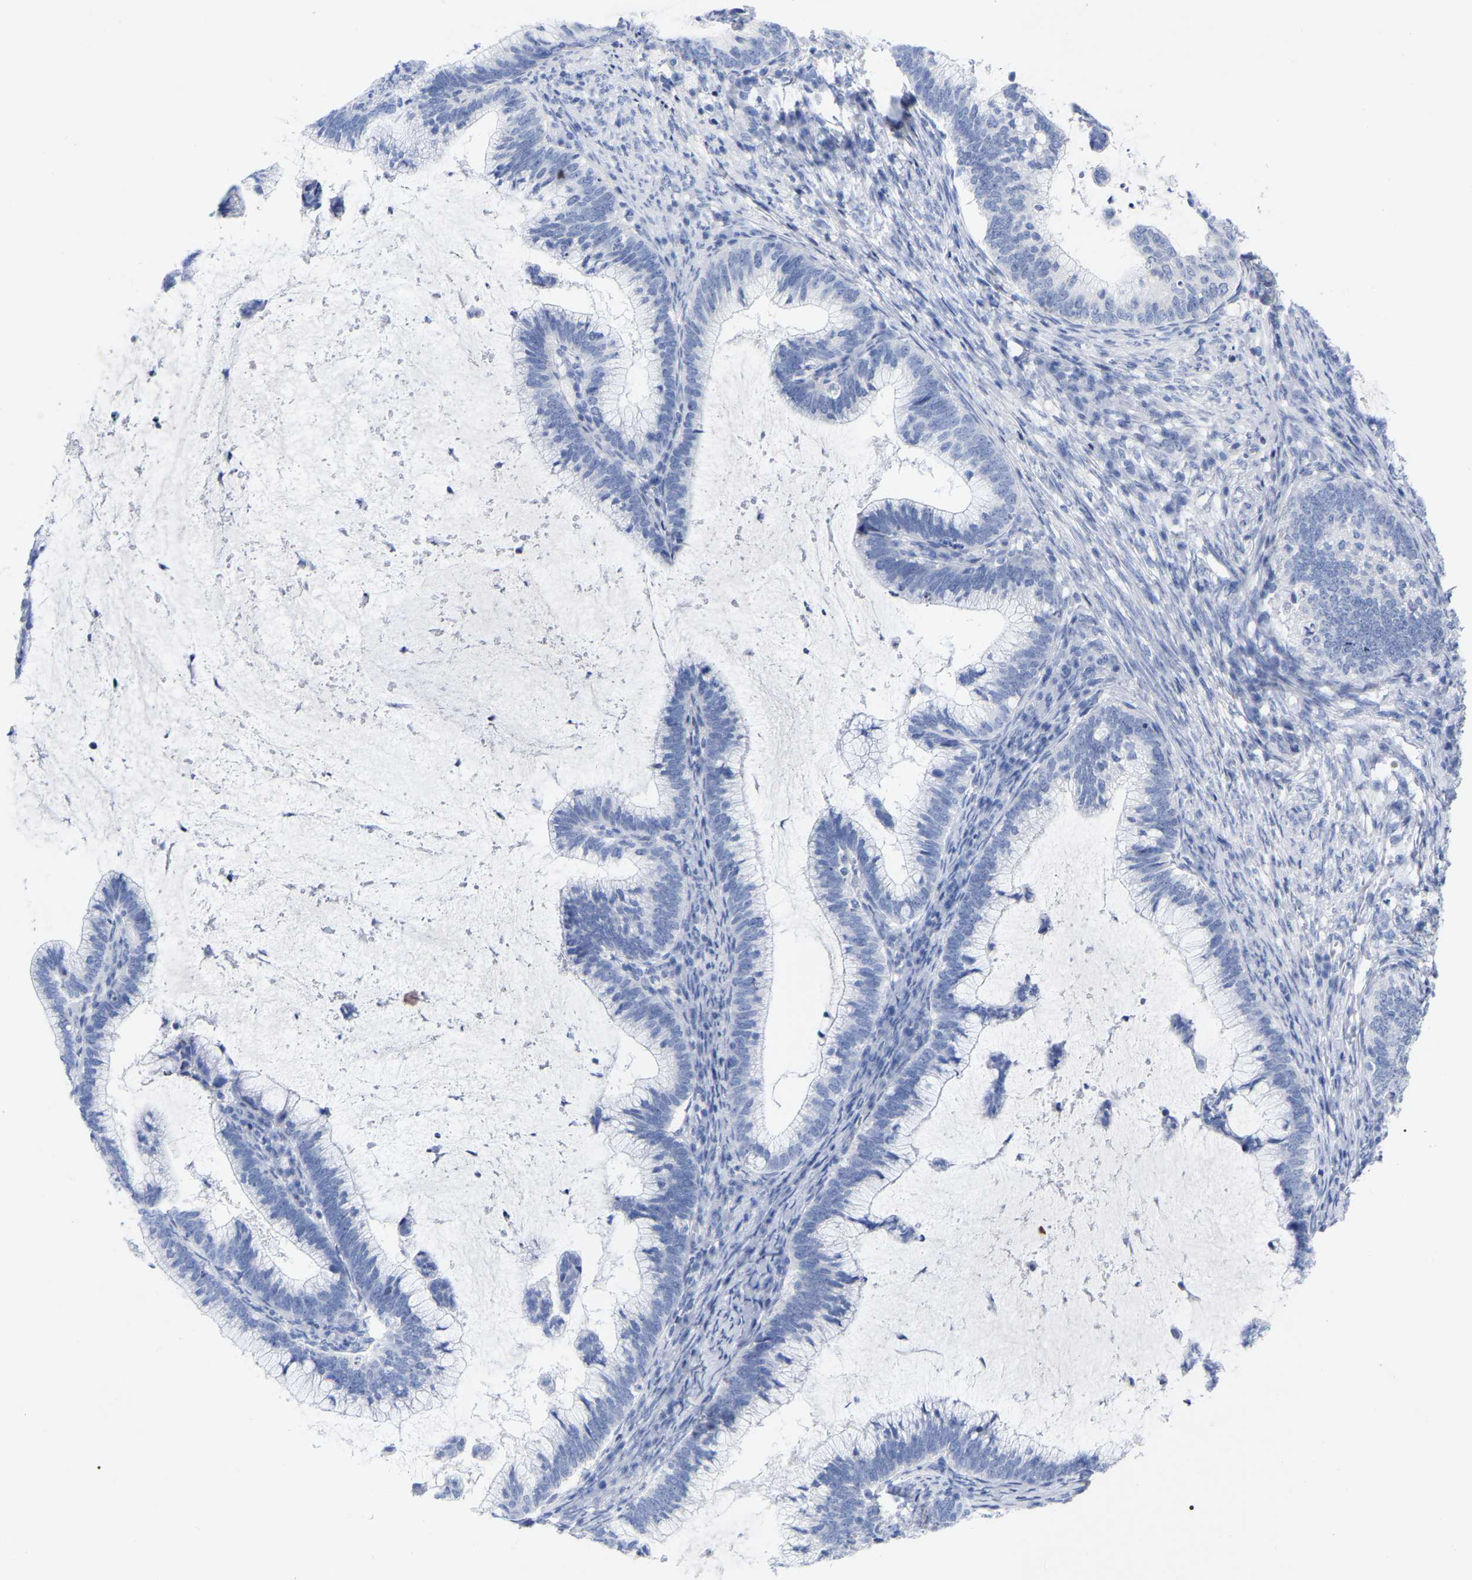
{"staining": {"intensity": "negative", "quantity": "none", "location": "none"}, "tissue": "cervical cancer", "cell_type": "Tumor cells", "image_type": "cancer", "snomed": [{"axis": "morphology", "description": "Adenocarcinoma, NOS"}, {"axis": "topography", "description": "Cervix"}], "caption": "Tumor cells are negative for brown protein staining in cervical adenocarcinoma. (DAB immunohistochemistry visualized using brightfield microscopy, high magnification).", "gene": "ZNF629", "patient": {"sex": "female", "age": 36}}